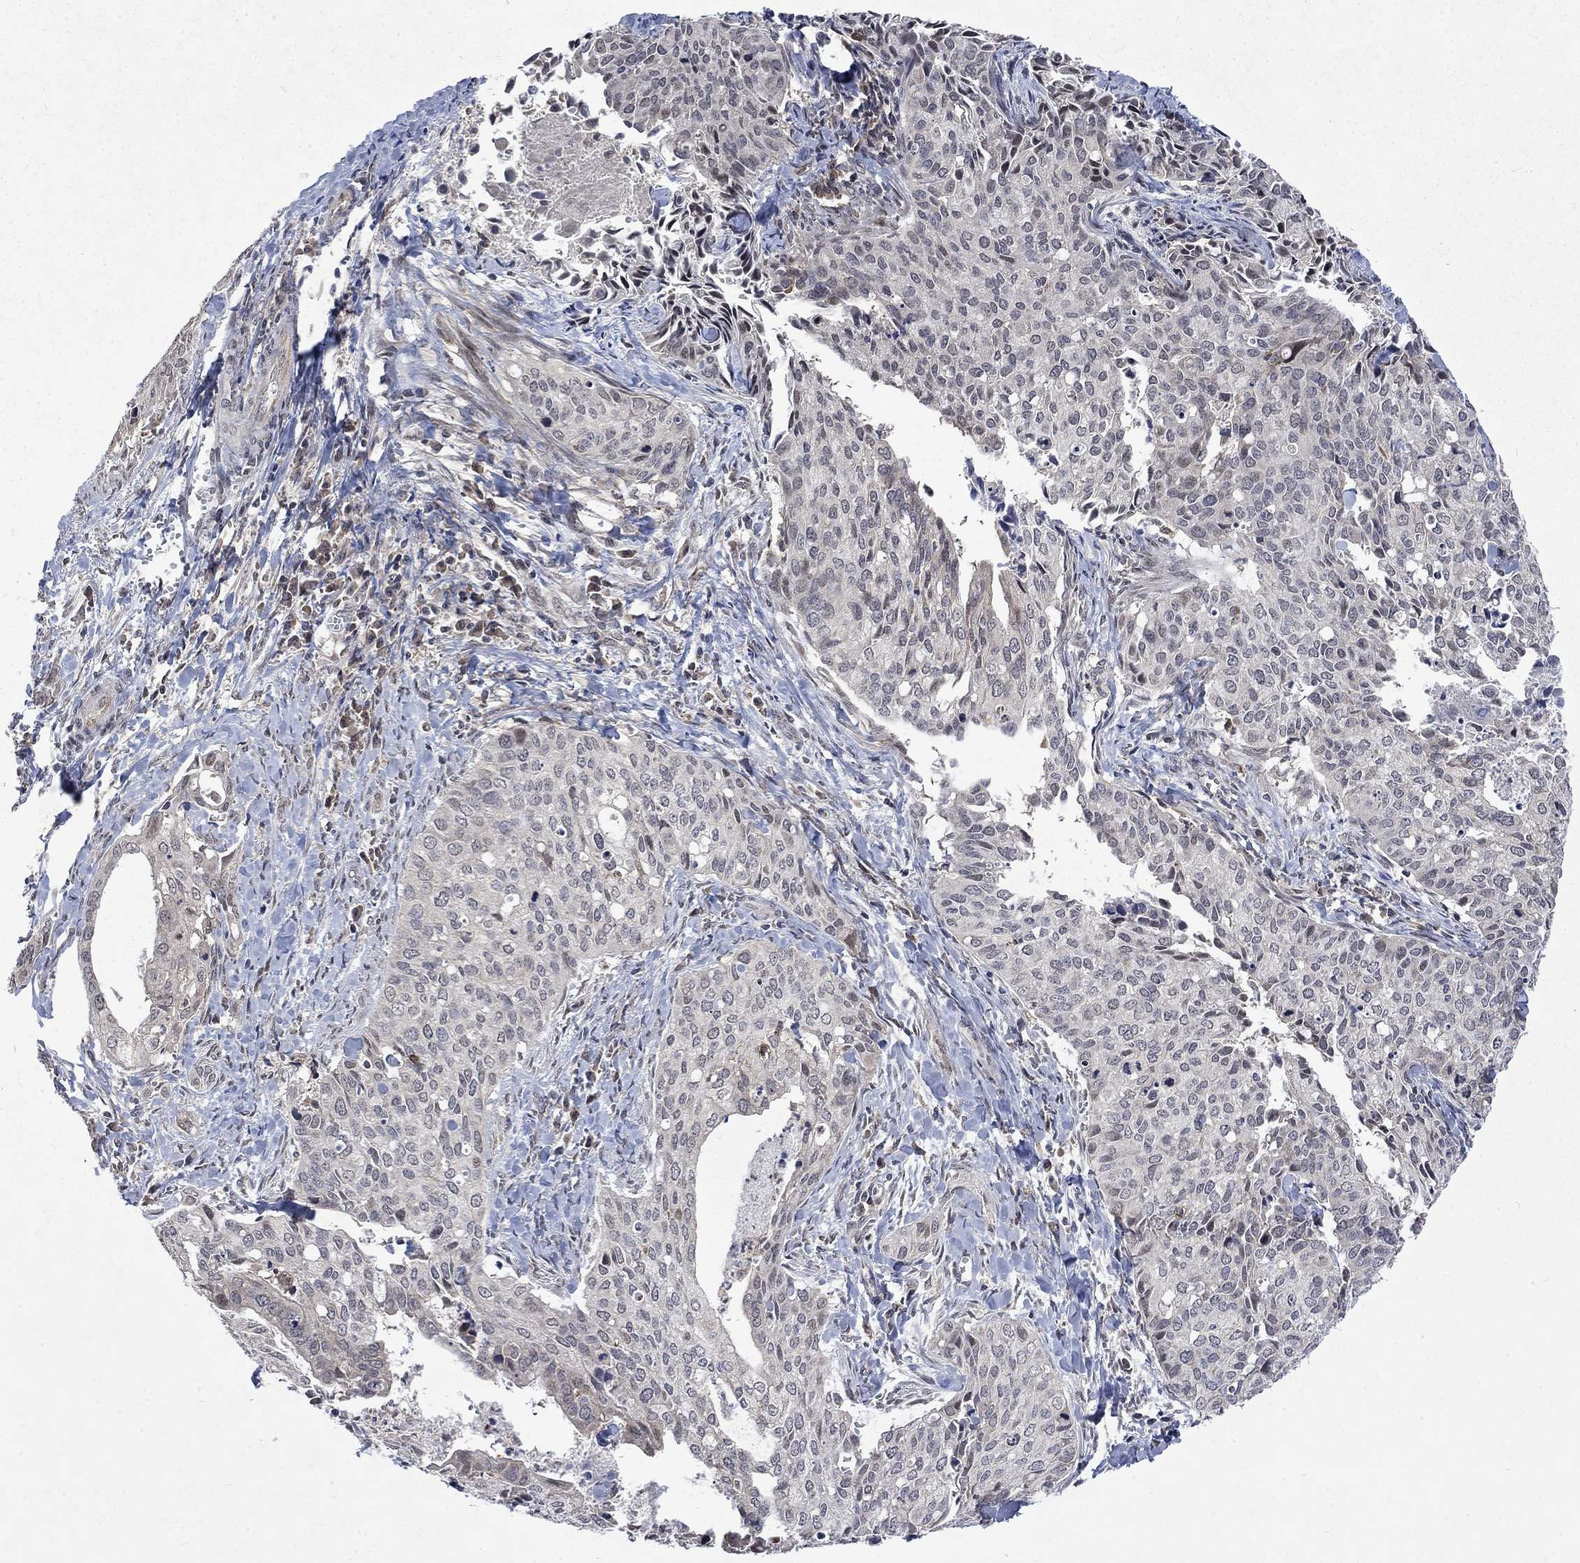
{"staining": {"intensity": "negative", "quantity": "none", "location": "none"}, "tissue": "cervical cancer", "cell_type": "Tumor cells", "image_type": "cancer", "snomed": [{"axis": "morphology", "description": "Squamous cell carcinoma, NOS"}, {"axis": "topography", "description": "Cervix"}], "caption": "A histopathology image of cervical squamous cell carcinoma stained for a protein demonstrates no brown staining in tumor cells.", "gene": "PPP1R9A", "patient": {"sex": "female", "age": 29}}